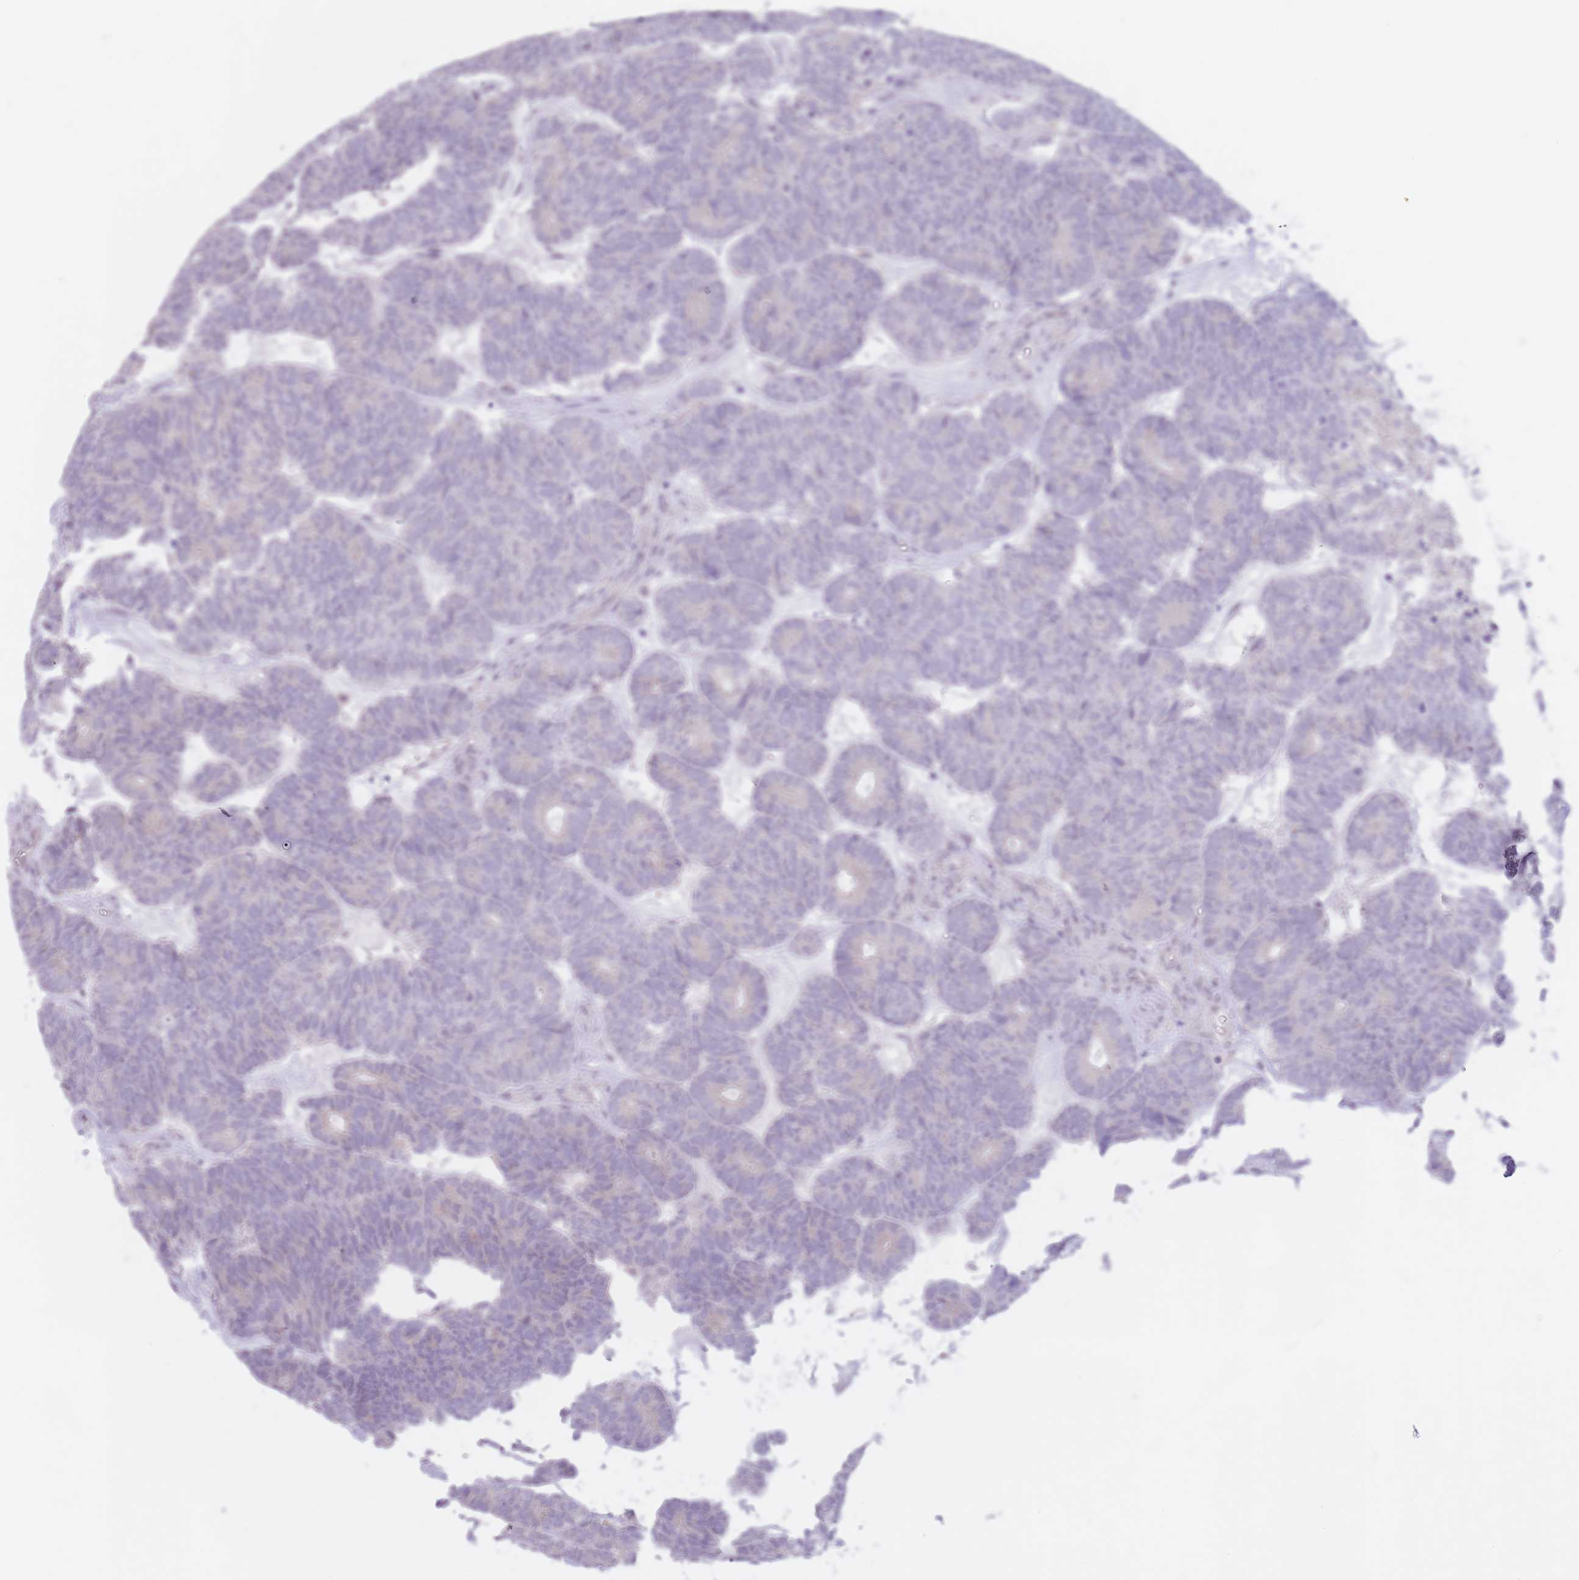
{"staining": {"intensity": "negative", "quantity": "none", "location": "none"}, "tissue": "head and neck cancer", "cell_type": "Tumor cells", "image_type": "cancer", "snomed": [{"axis": "morphology", "description": "Adenocarcinoma, NOS"}, {"axis": "topography", "description": "Head-Neck"}], "caption": "The micrograph exhibits no staining of tumor cells in head and neck cancer.", "gene": "ARPIN", "patient": {"sex": "female", "age": 81}}